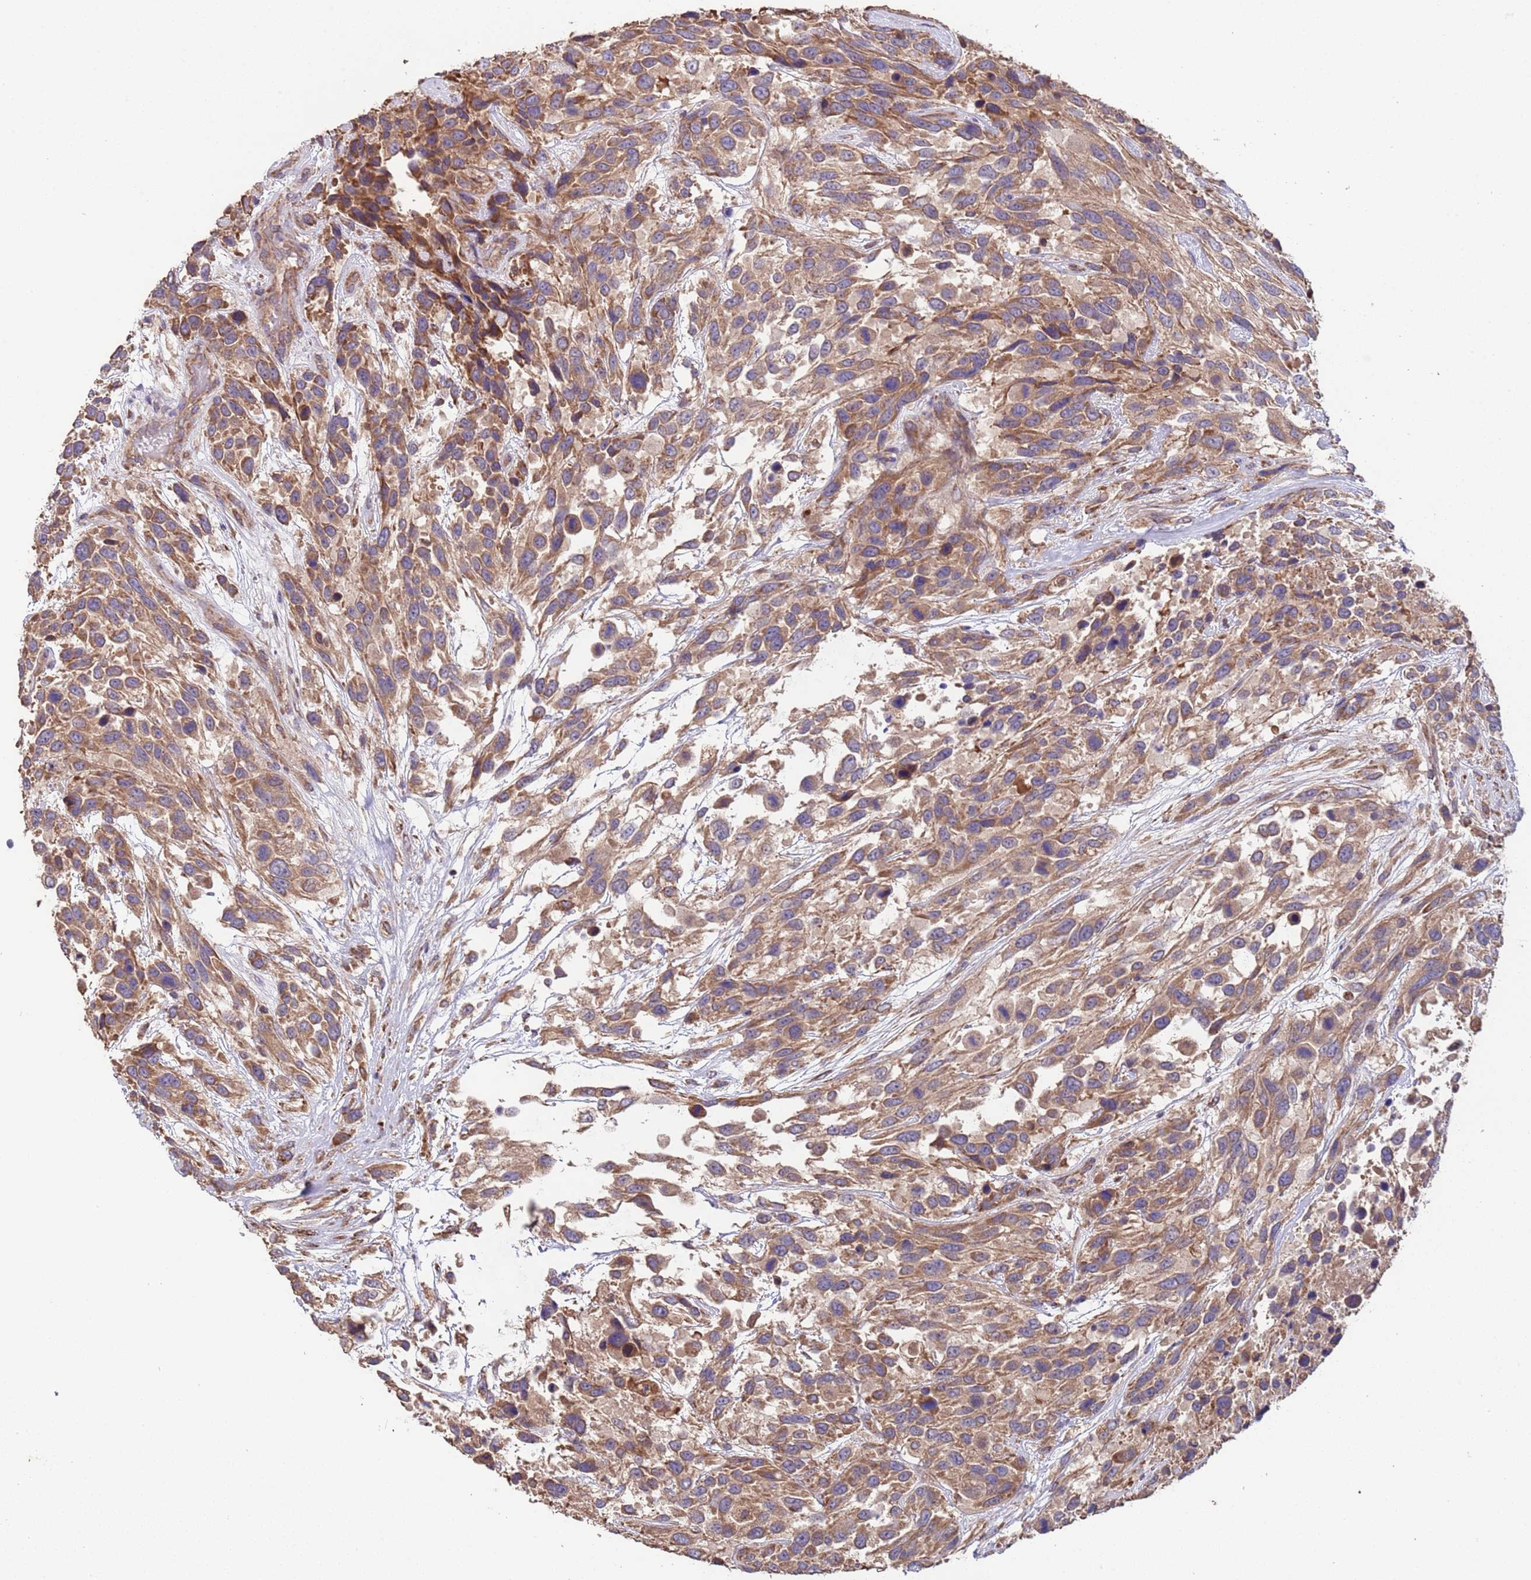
{"staining": {"intensity": "moderate", "quantity": ">75%", "location": "cytoplasmic/membranous"}, "tissue": "urothelial cancer", "cell_type": "Tumor cells", "image_type": "cancer", "snomed": [{"axis": "morphology", "description": "Urothelial carcinoma, High grade"}, {"axis": "topography", "description": "Urinary bladder"}], "caption": "A medium amount of moderate cytoplasmic/membranous positivity is present in about >75% of tumor cells in urothelial carcinoma (high-grade) tissue.", "gene": "EEF1AKMT1", "patient": {"sex": "female", "age": 70}}